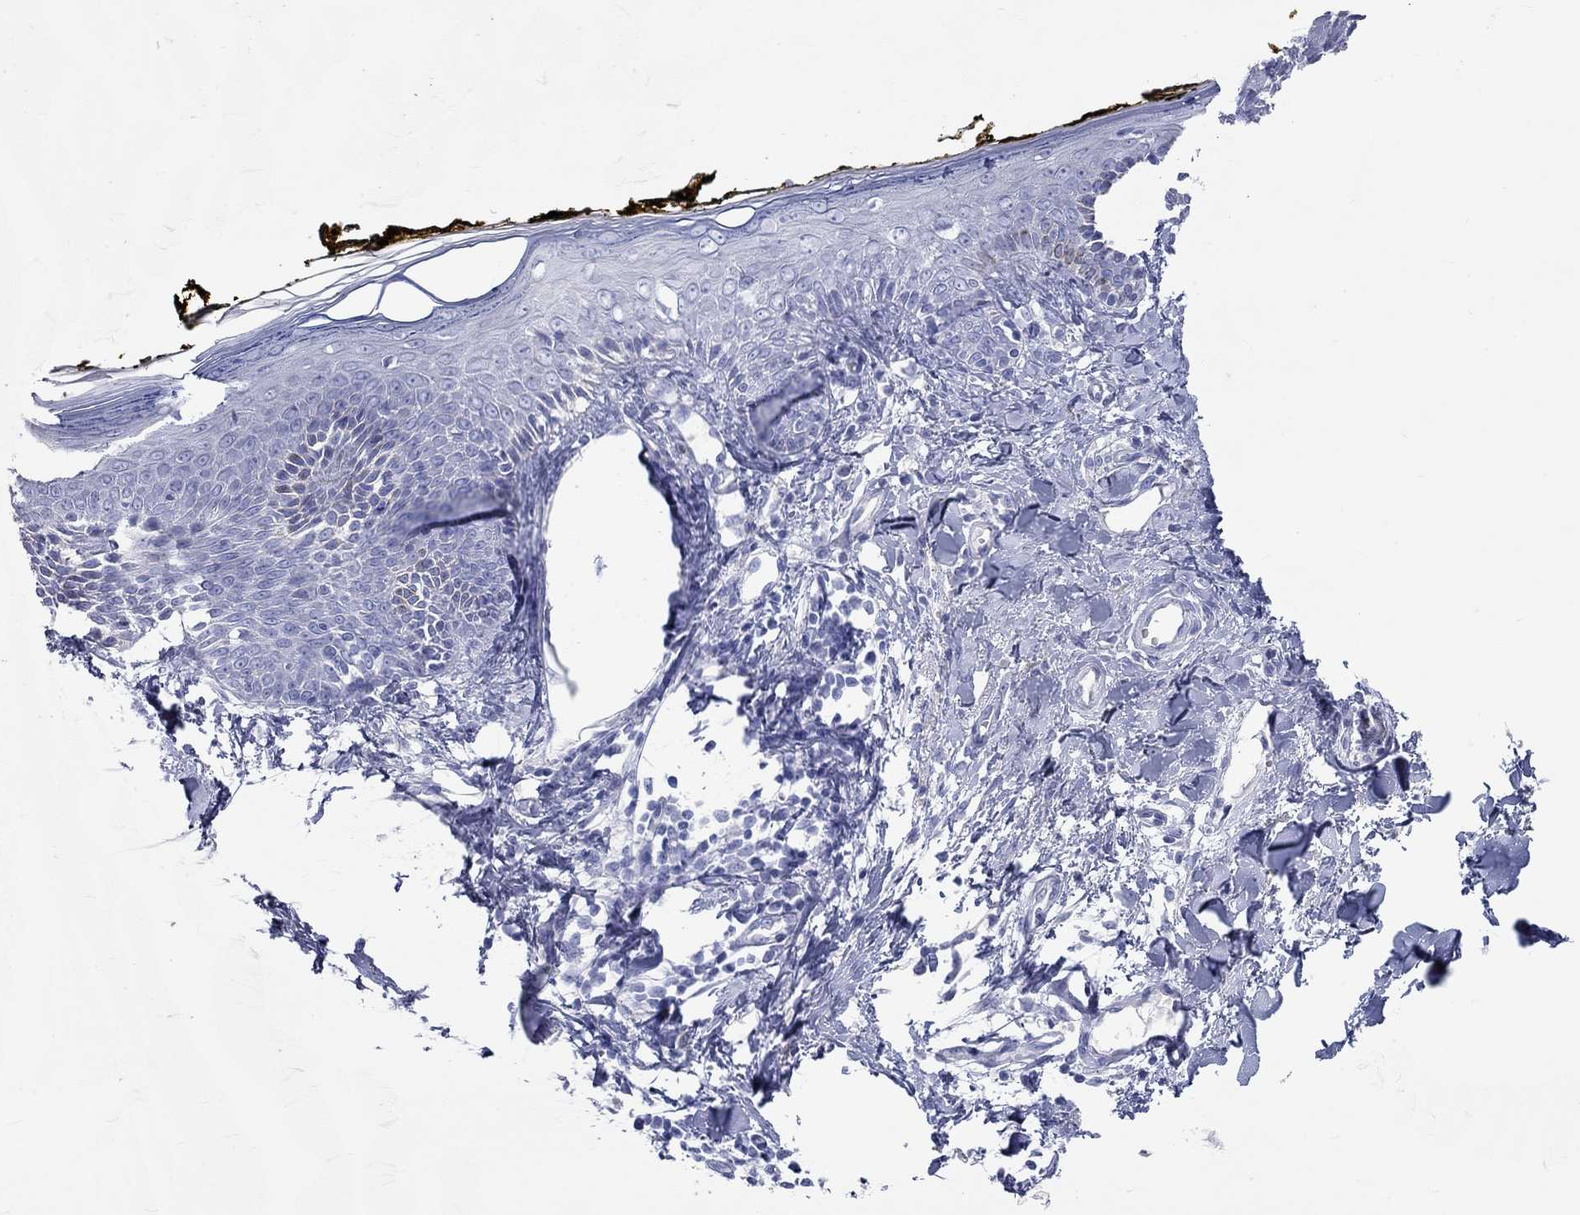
{"staining": {"intensity": "negative", "quantity": "none", "location": "none"}, "tissue": "skin", "cell_type": "Fibroblasts", "image_type": "normal", "snomed": [{"axis": "morphology", "description": "Normal tissue, NOS"}, {"axis": "topography", "description": "Skin"}], "caption": "Fibroblasts are negative for brown protein staining in benign skin.", "gene": "SPATA9", "patient": {"sex": "male", "age": 76}}